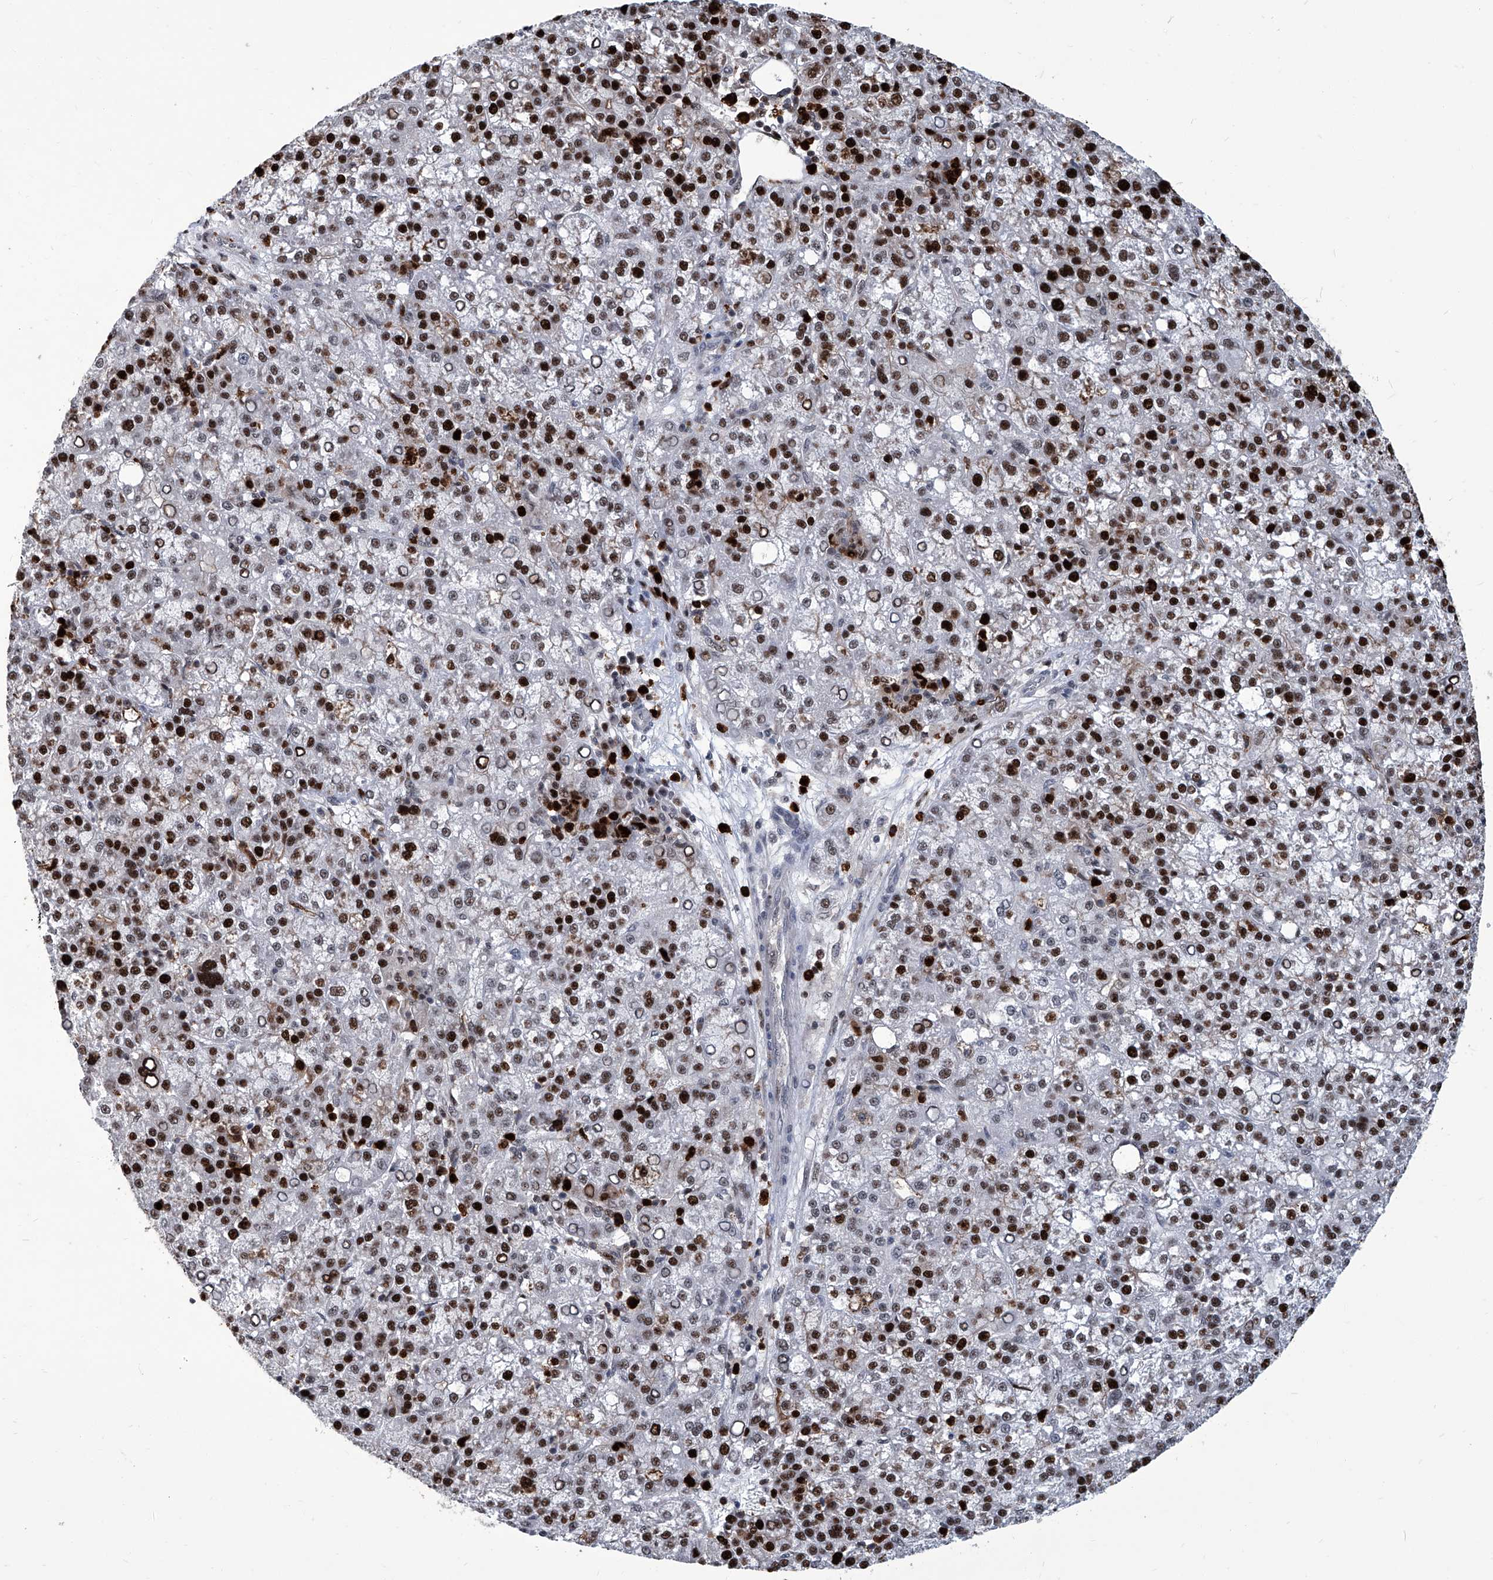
{"staining": {"intensity": "strong", "quantity": ">75%", "location": "nuclear"}, "tissue": "liver cancer", "cell_type": "Tumor cells", "image_type": "cancer", "snomed": [{"axis": "morphology", "description": "Carcinoma, Hepatocellular, NOS"}, {"axis": "topography", "description": "Liver"}], "caption": "DAB immunohistochemical staining of human liver hepatocellular carcinoma displays strong nuclear protein staining in approximately >75% of tumor cells.", "gene": "PCNA", "patient": {"sex": "female", "age": 58}}